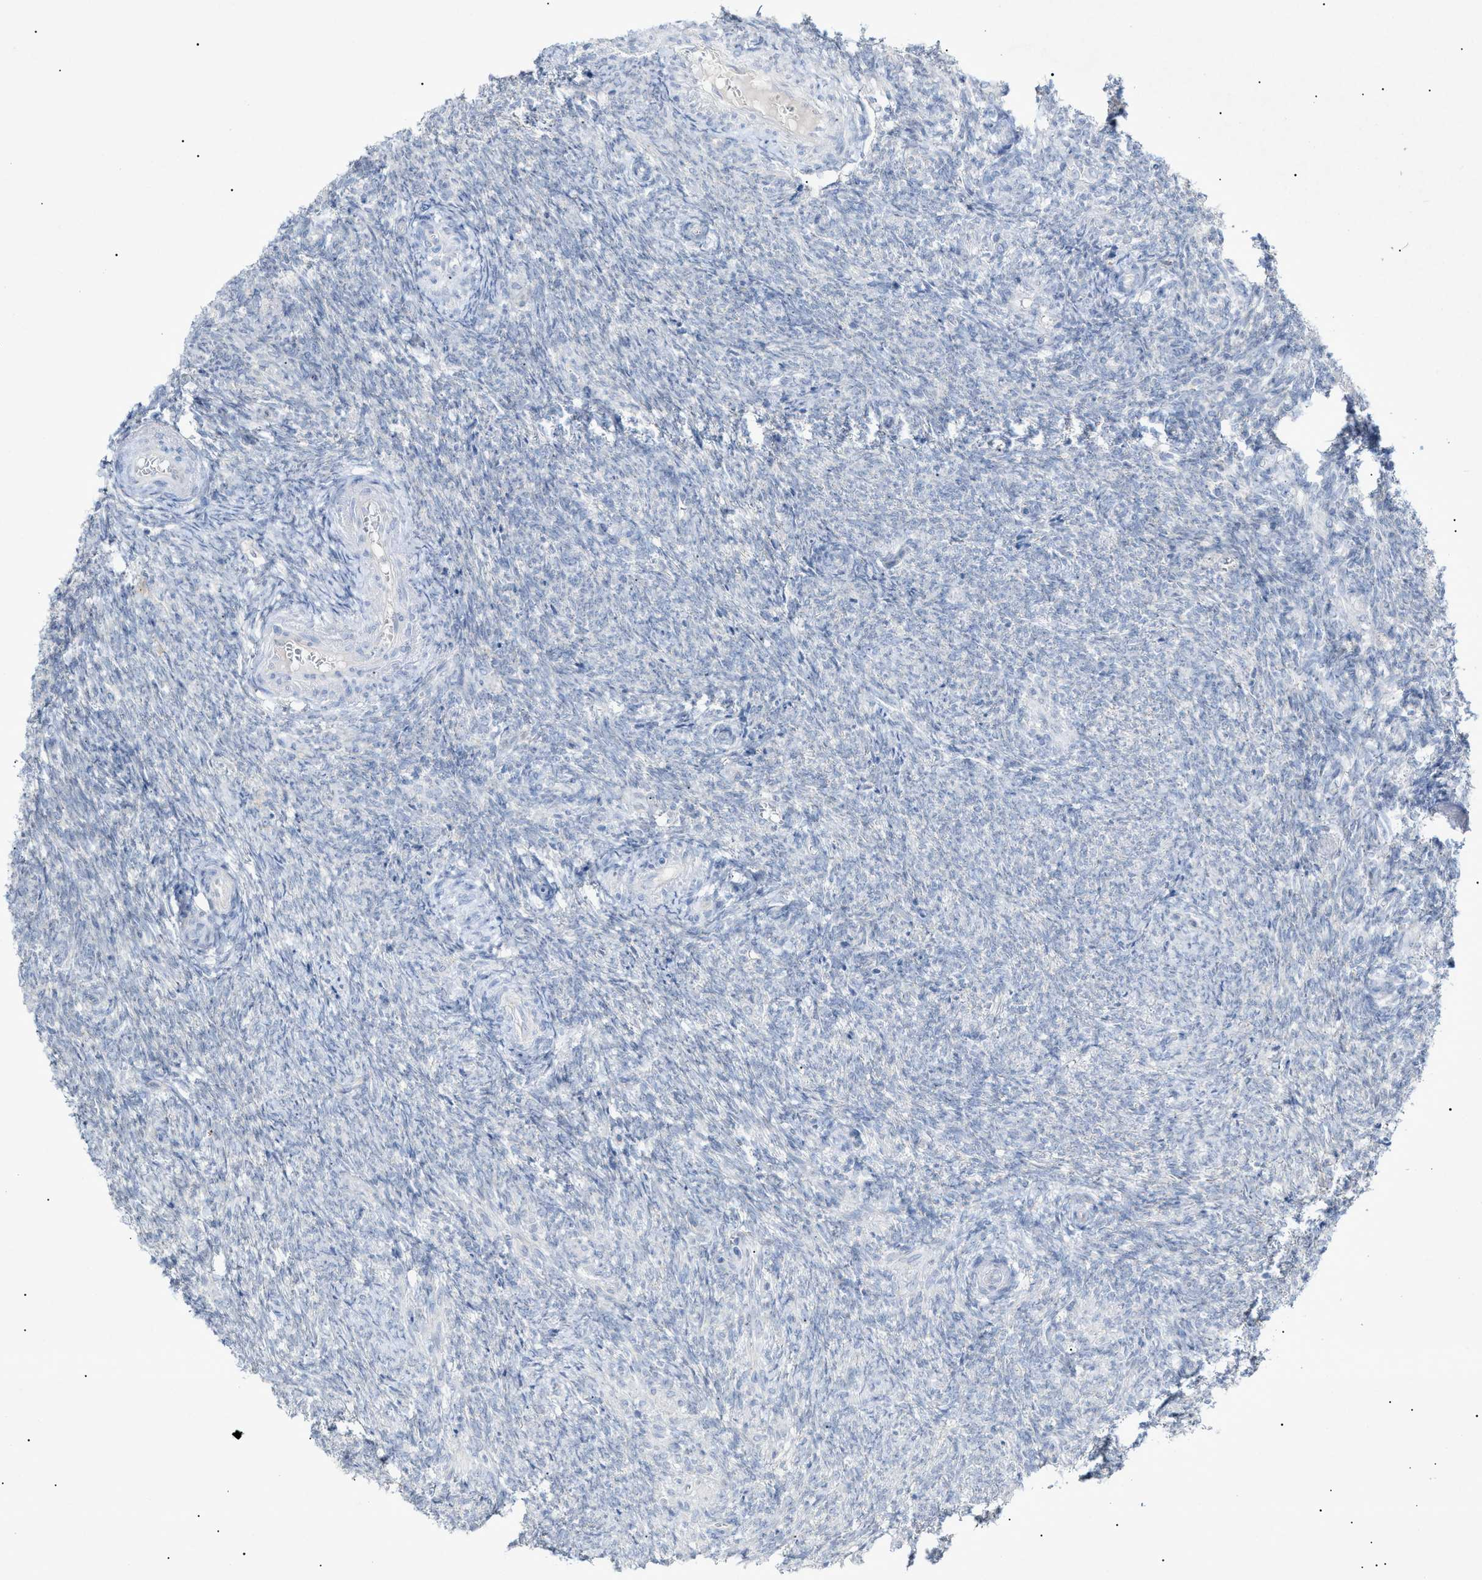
{"staining": {"intensity": "weak", "quantity": "25%-75%", "location": "cytoplasmic/membranous"}, "tissue": "ovary", "cell_type": "Follicle cells", "image_type": "normal", "snomed": [{"axis": "morphology", "description": "Normal tissue, NOS"}, {"axis": "topography", "description": "Ovary"}], "caption": "An IHC image of unremarkable tissue is shown. Protein staining in brown labels weak cytoplasmic/membranous positivity in ovary within follicle cells. (DAB (3,3'-diaminobenzidine) IHC with brightfield microscopy, high magnification).", "gene": "SLC25A31", "patient": {"sex": "female", "age": 41}}